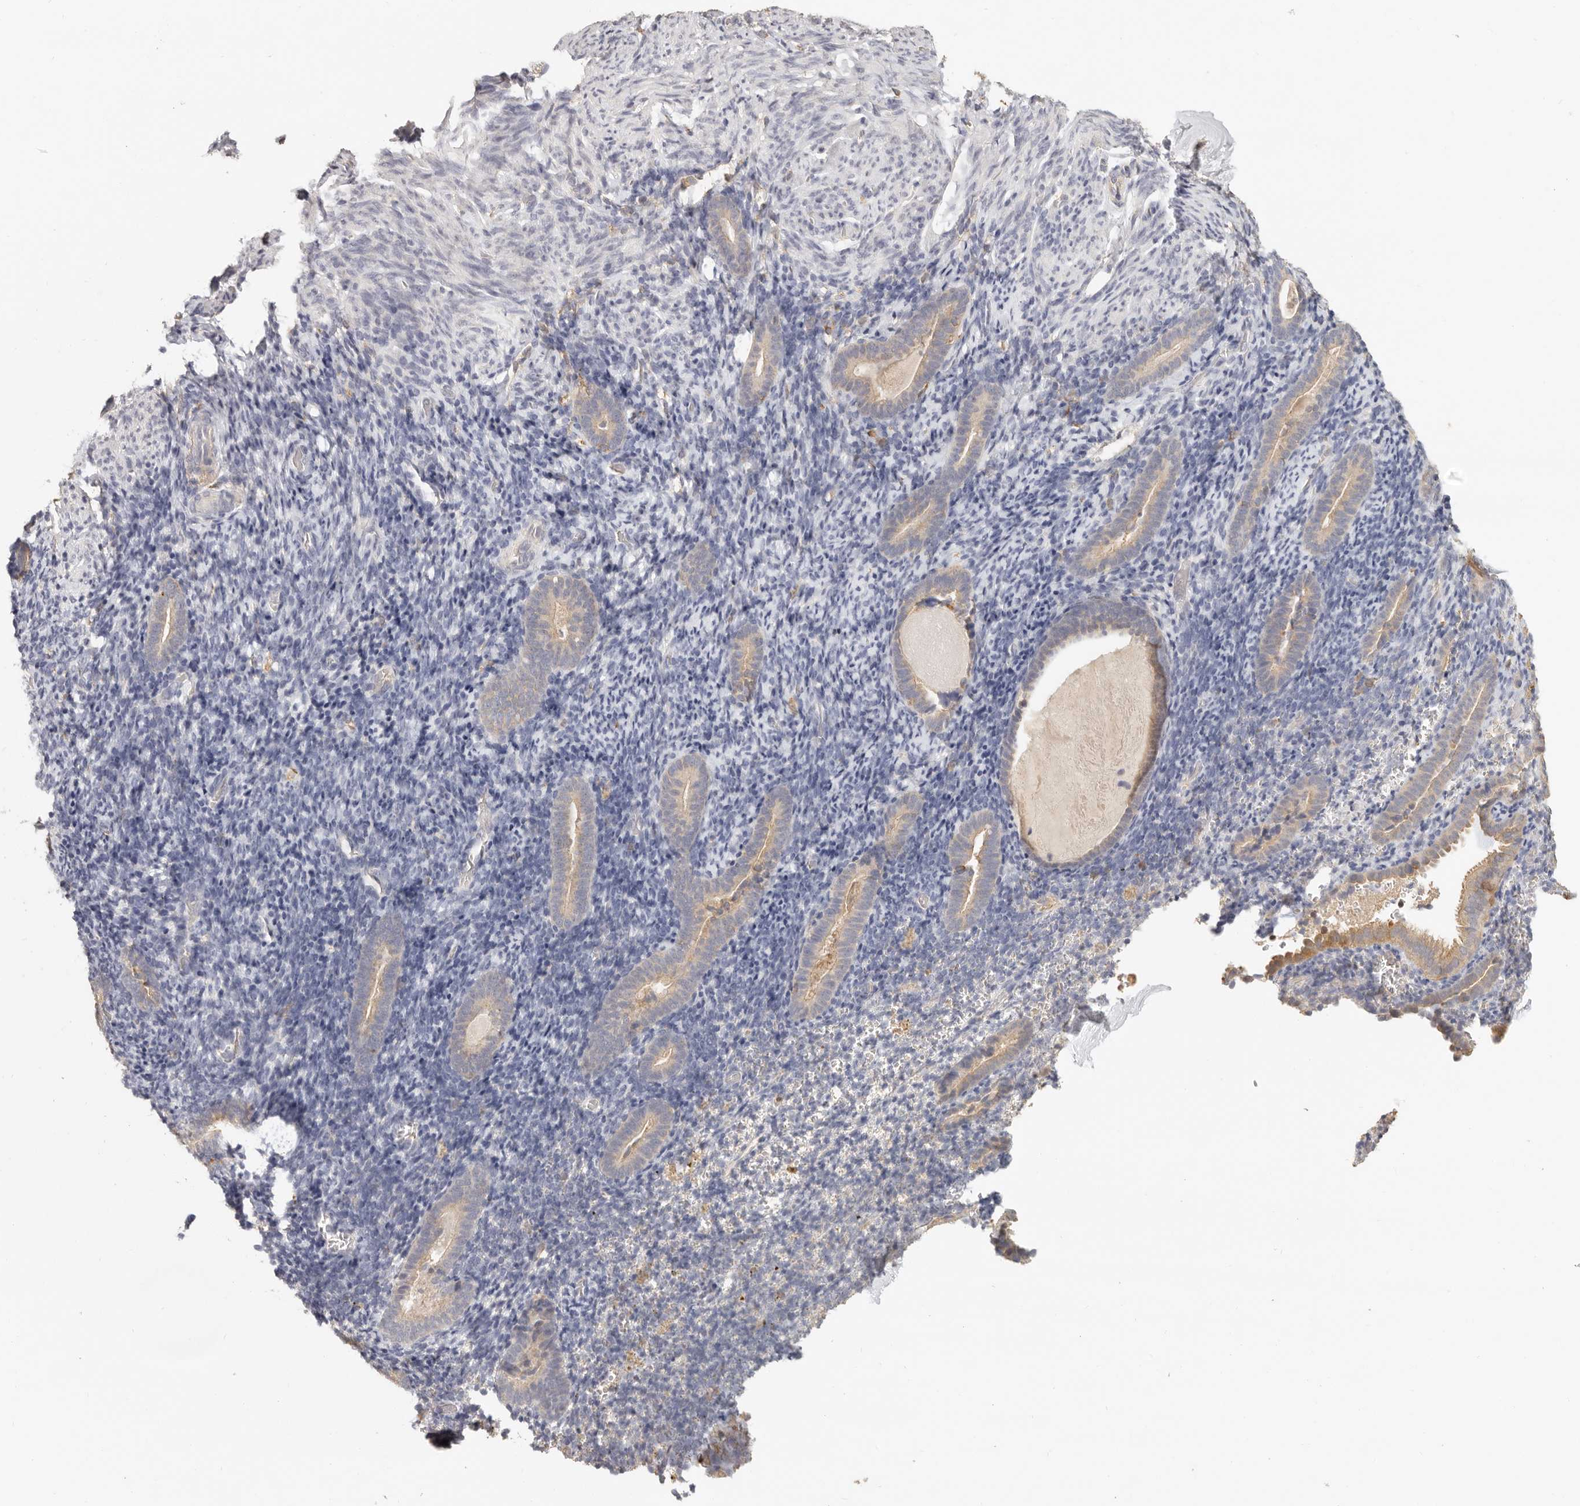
{"staining": {"intensity": "negative", "quantity": "none", "location": "none"}, "tissue": "endometrium", "cell_type": "Cells in endometrial stroma", "image_type": "normal", "snomed": [{"axis": "morphology", "description": "Normal tissue, NOS"}, {"axis": "topography", "description": "Endometrium"}], "caption": "Cells in endometrial stroma show no significant expression in unremarkable endometrium. The staining was performed using DAB to visualize the protein expression in brown, while the nuclei were stained in blue with hematoxylin (Magnification: 20x).", "gene": "CSK", "patient": {"sex": "female", "age": 51}}